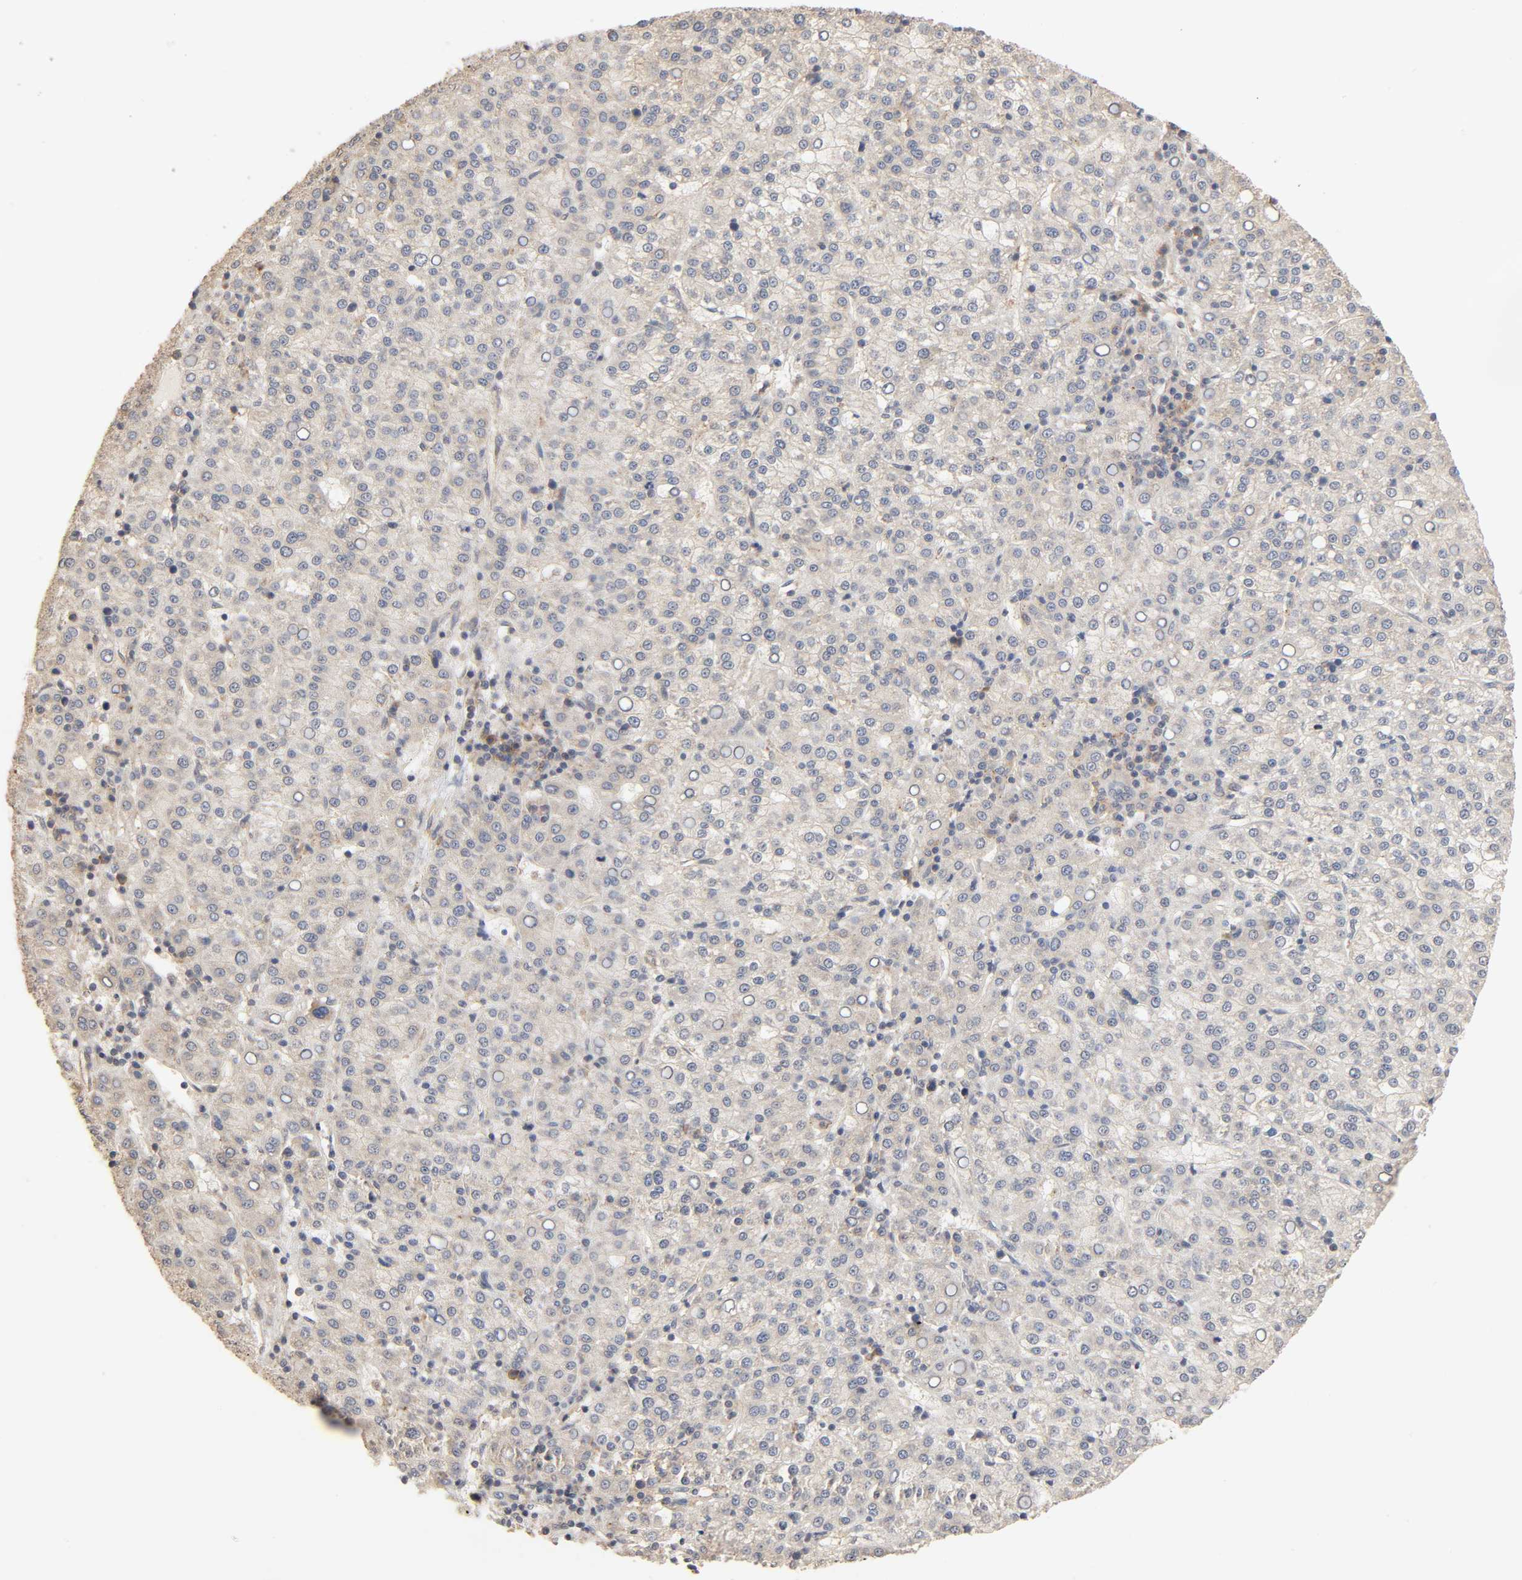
{"staining": {"intensity": "weak", "quantity": "<25%", "location": "cytoplasmic/membranous"}, "tissue": "liver cancer", "cell_type": "Tumor cells", "image_type": "cancer", "snomed": [{"axis": "morphology", "description": "Carcinoma, Hepatocellular, NOS"}, {"axis": "topography", "description": "Liver"}], "caption": "An image of liver hepatocellular carcinoma stained for a protein displays no brown staining in tumor cells. Brightfield microscopy of immunohistochemistry stained with DAB (3,3'-diaminobenzidine) (brown) and hematoxylin (blue), captured at high magnification.", "gene": "NEMF", "patient": {"sex": "female", "age": 58}}